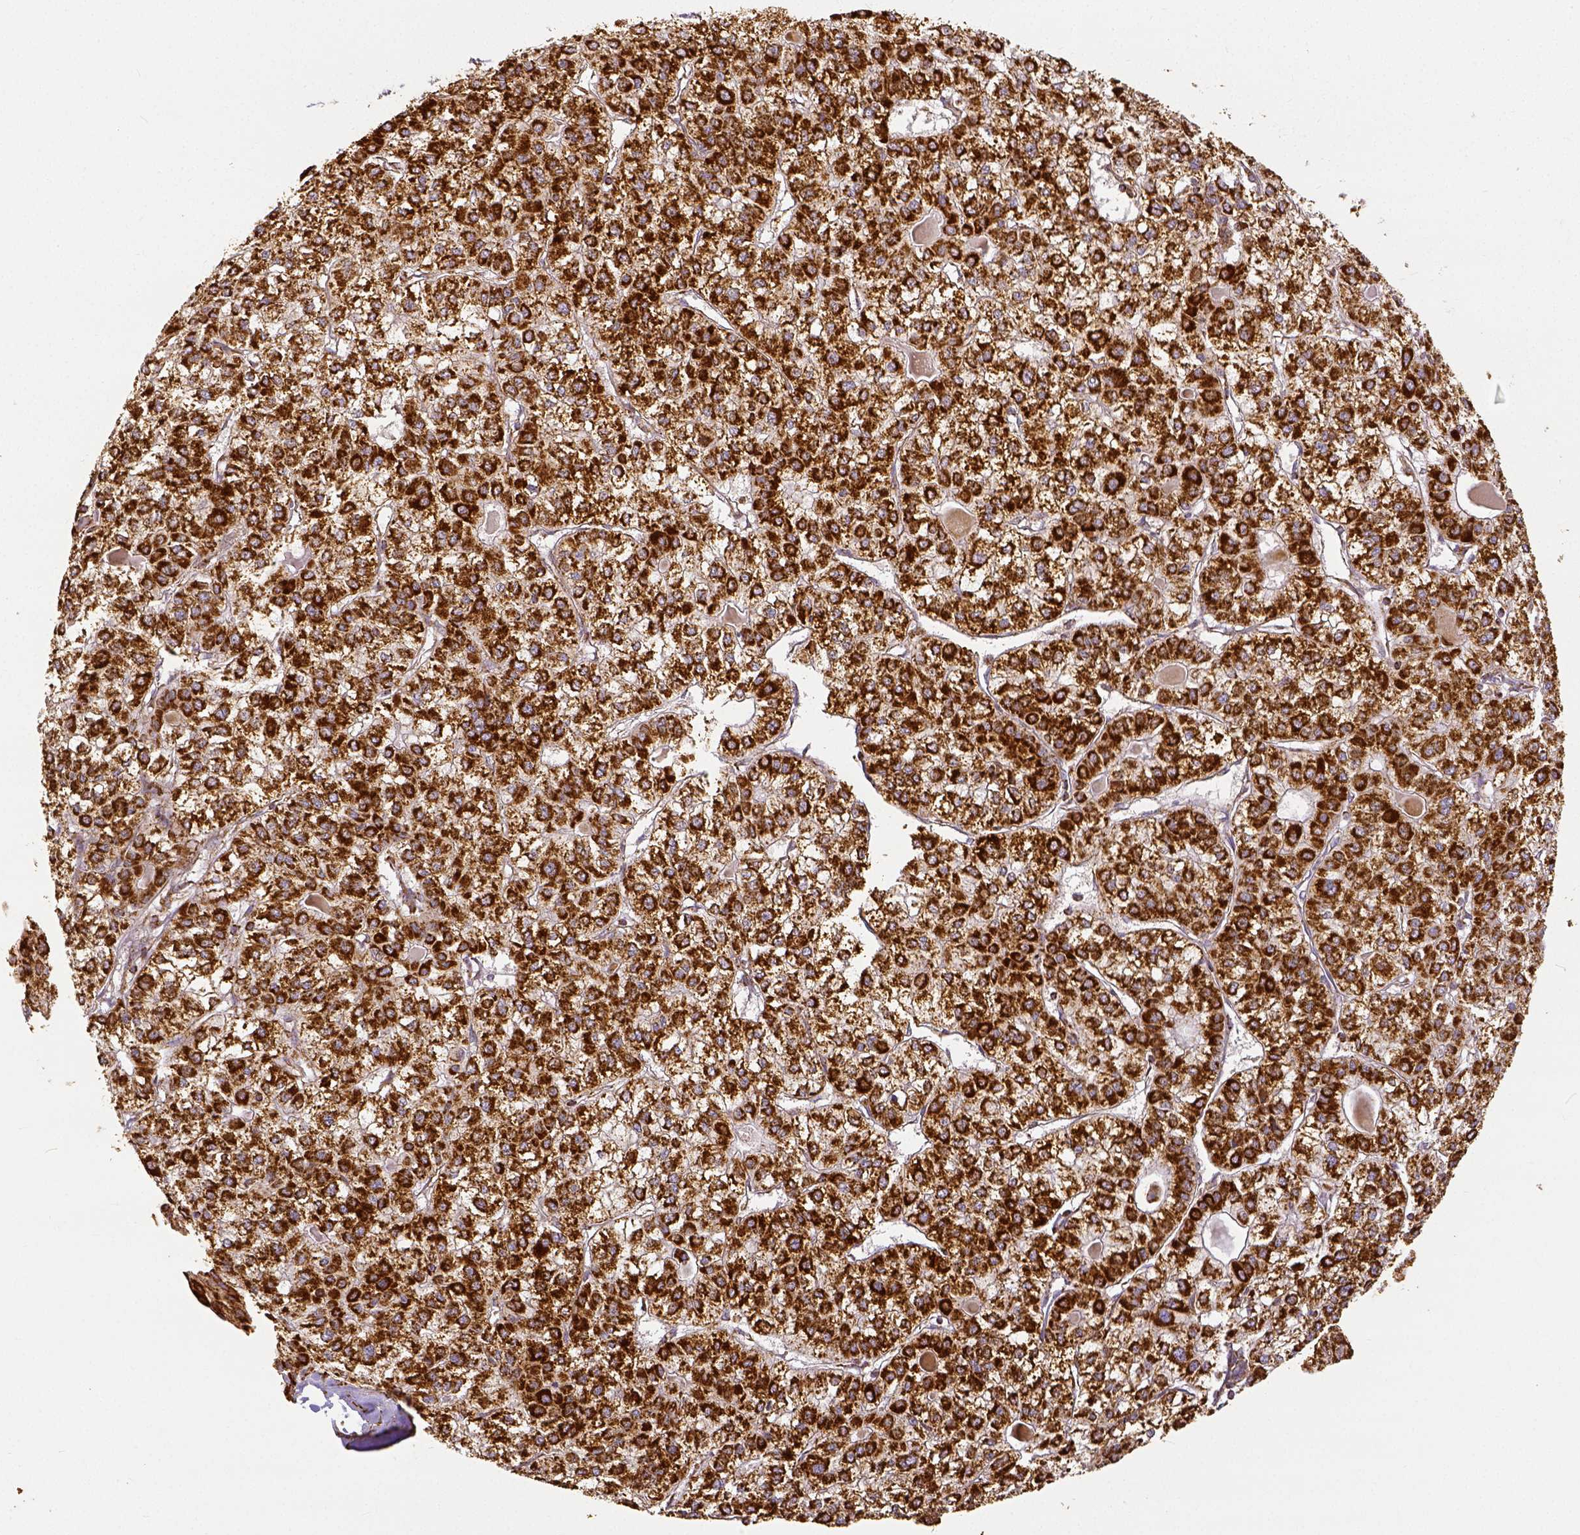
{"staining": {"intensity": "strong", "quantity": ">75%", "location": "cytoplasmic/membranous"}, "tissue": "liver cancer", "cell_type": "Tumor cells", "image_type": "cancer", "snomed": [{"axis": "morphology", "description": "Carcinoma, Hepatocellular, NOS"}, {"axis": "topography", "description": "Liver"}], "caption": "Human liver hepatocellular carcinoma stained for a protein (brown) reveals strong cytoplasmic/membranous positive positivity in approximately >75% of tumor cells.", "gene": "SDHB", "patient": {"sex": "female", "age": 43}}